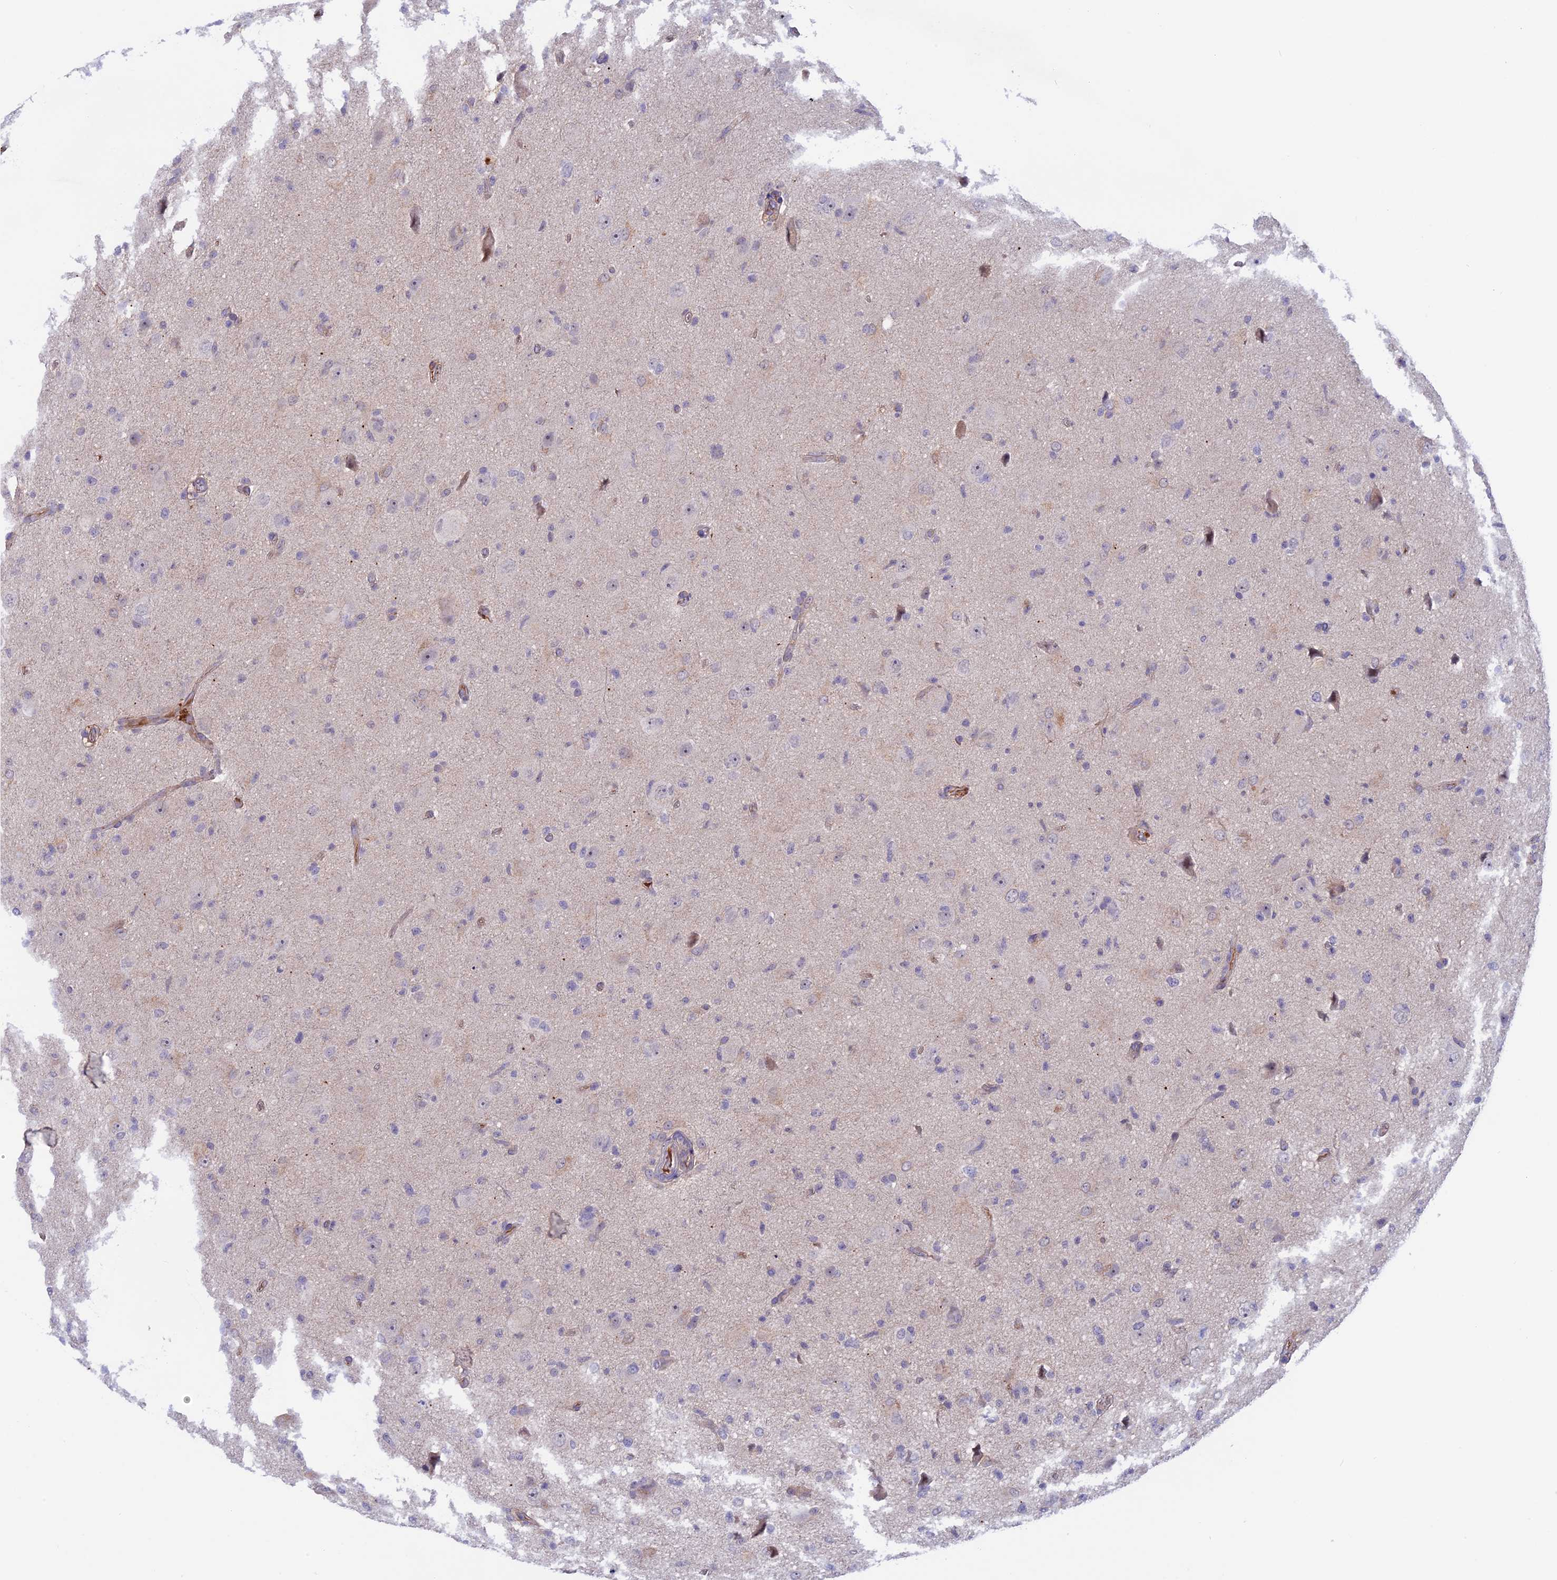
{"staining": {"intensity": "weak", "quantity": "<25%", "location": "cytoplasmic/membranous"}, "tissue": "glioma", "cell_type": "Tumor cells", "image_type": "cancer", "snomed": [{"axis": "morphology", "description": "Glioma, malignant, High grade"}, {"axis": "topography", "description": "Brain"}], "caption": "IHC histopathology image of neoplastic tissue: malignant high-grade glioma stained with DAB (3,3'-diaminobenzidine) reveals no significant protein staining in tumor cells.", "gene": "COL4A3", "patient": {"sex": "female", "age": 57}}